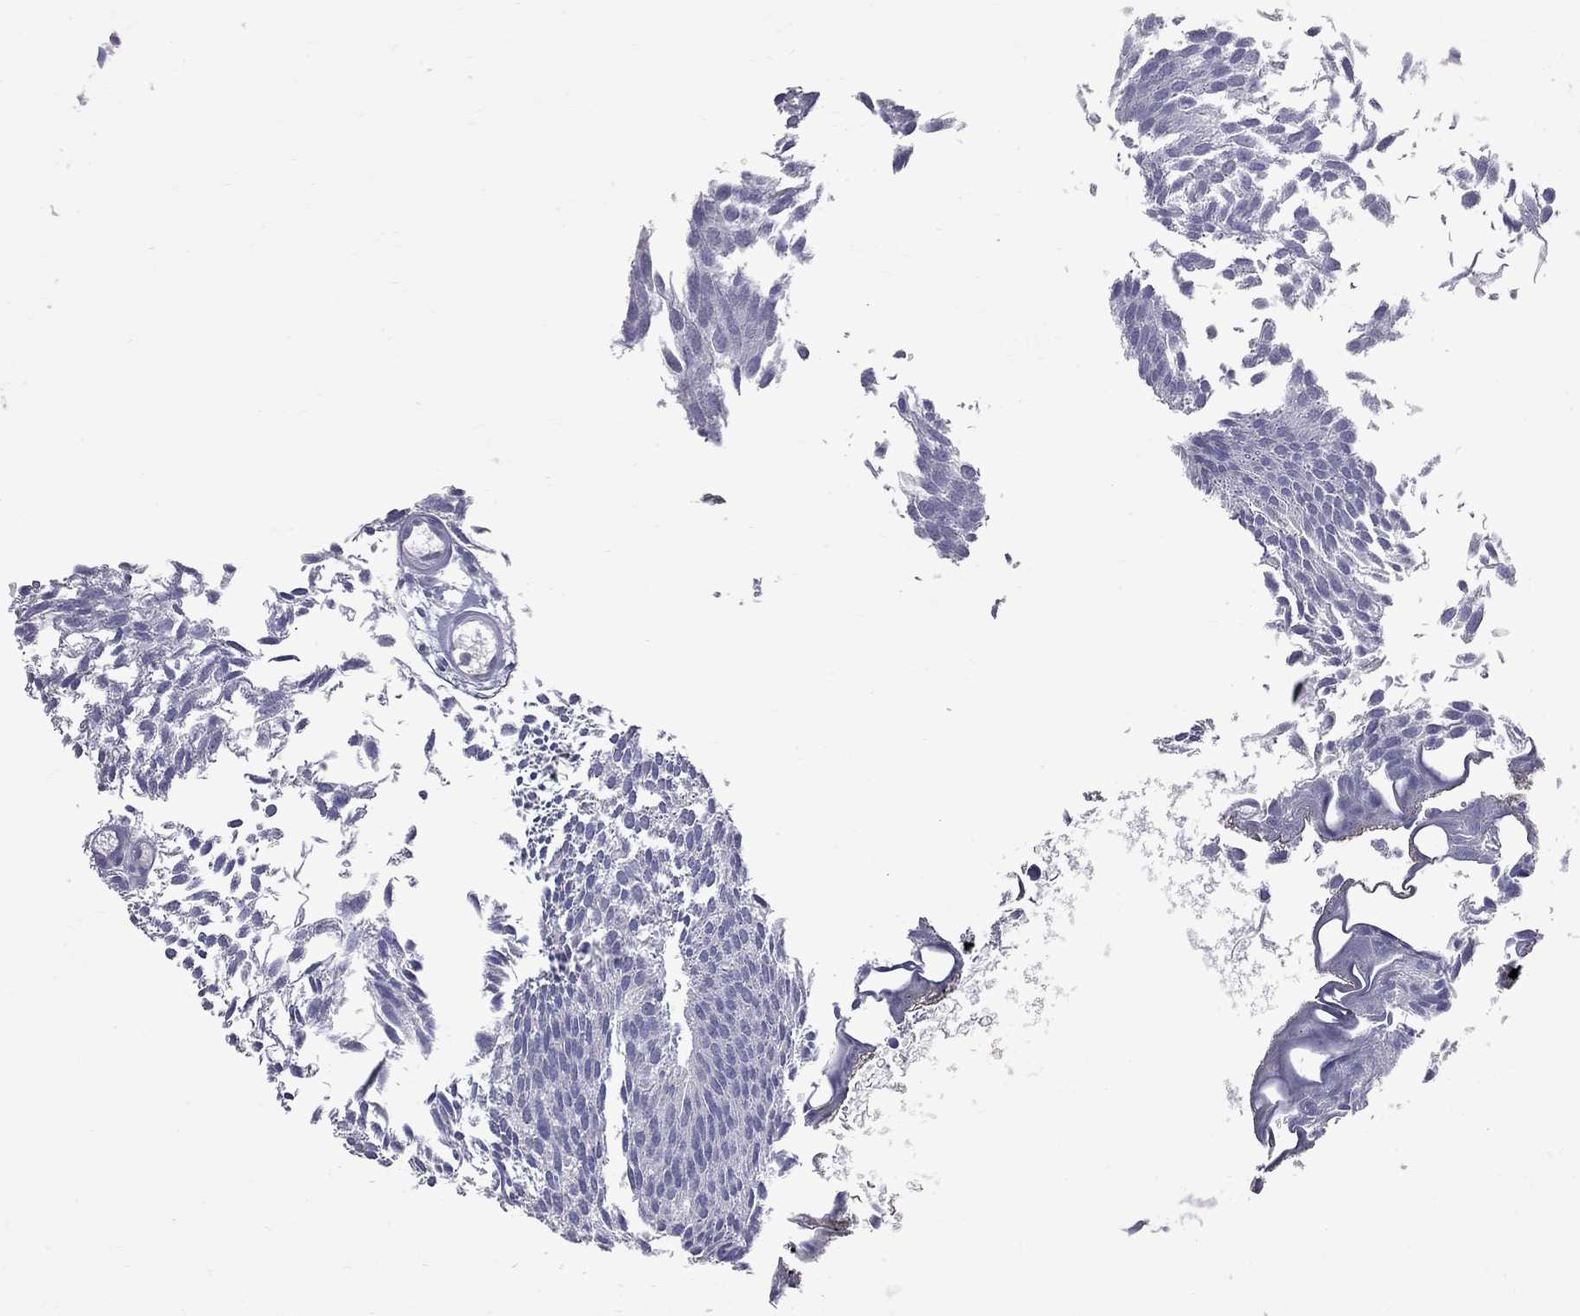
{"staining": {"intensity": "negative", "quantity": "none", "location": "none"}, "tissue": "urothelial cancer", "cell_type": "Tumor cells", "image_type": "cancer", "snomed": [{"axis": "morphology", "description": "Urothelial carcinoma, Low grade"}, {"axis": "topography", "description": "Urinary bladder"}], "caption": "This micrograph is of urothelial cancer stained with immunohistochemistry (IHC) to label a protein in brown with the nuclei are counter-stained blue. There is no staining in tumor cells.", "gene": "KCND2", "patient": {"sex": "male", "age": 63}}